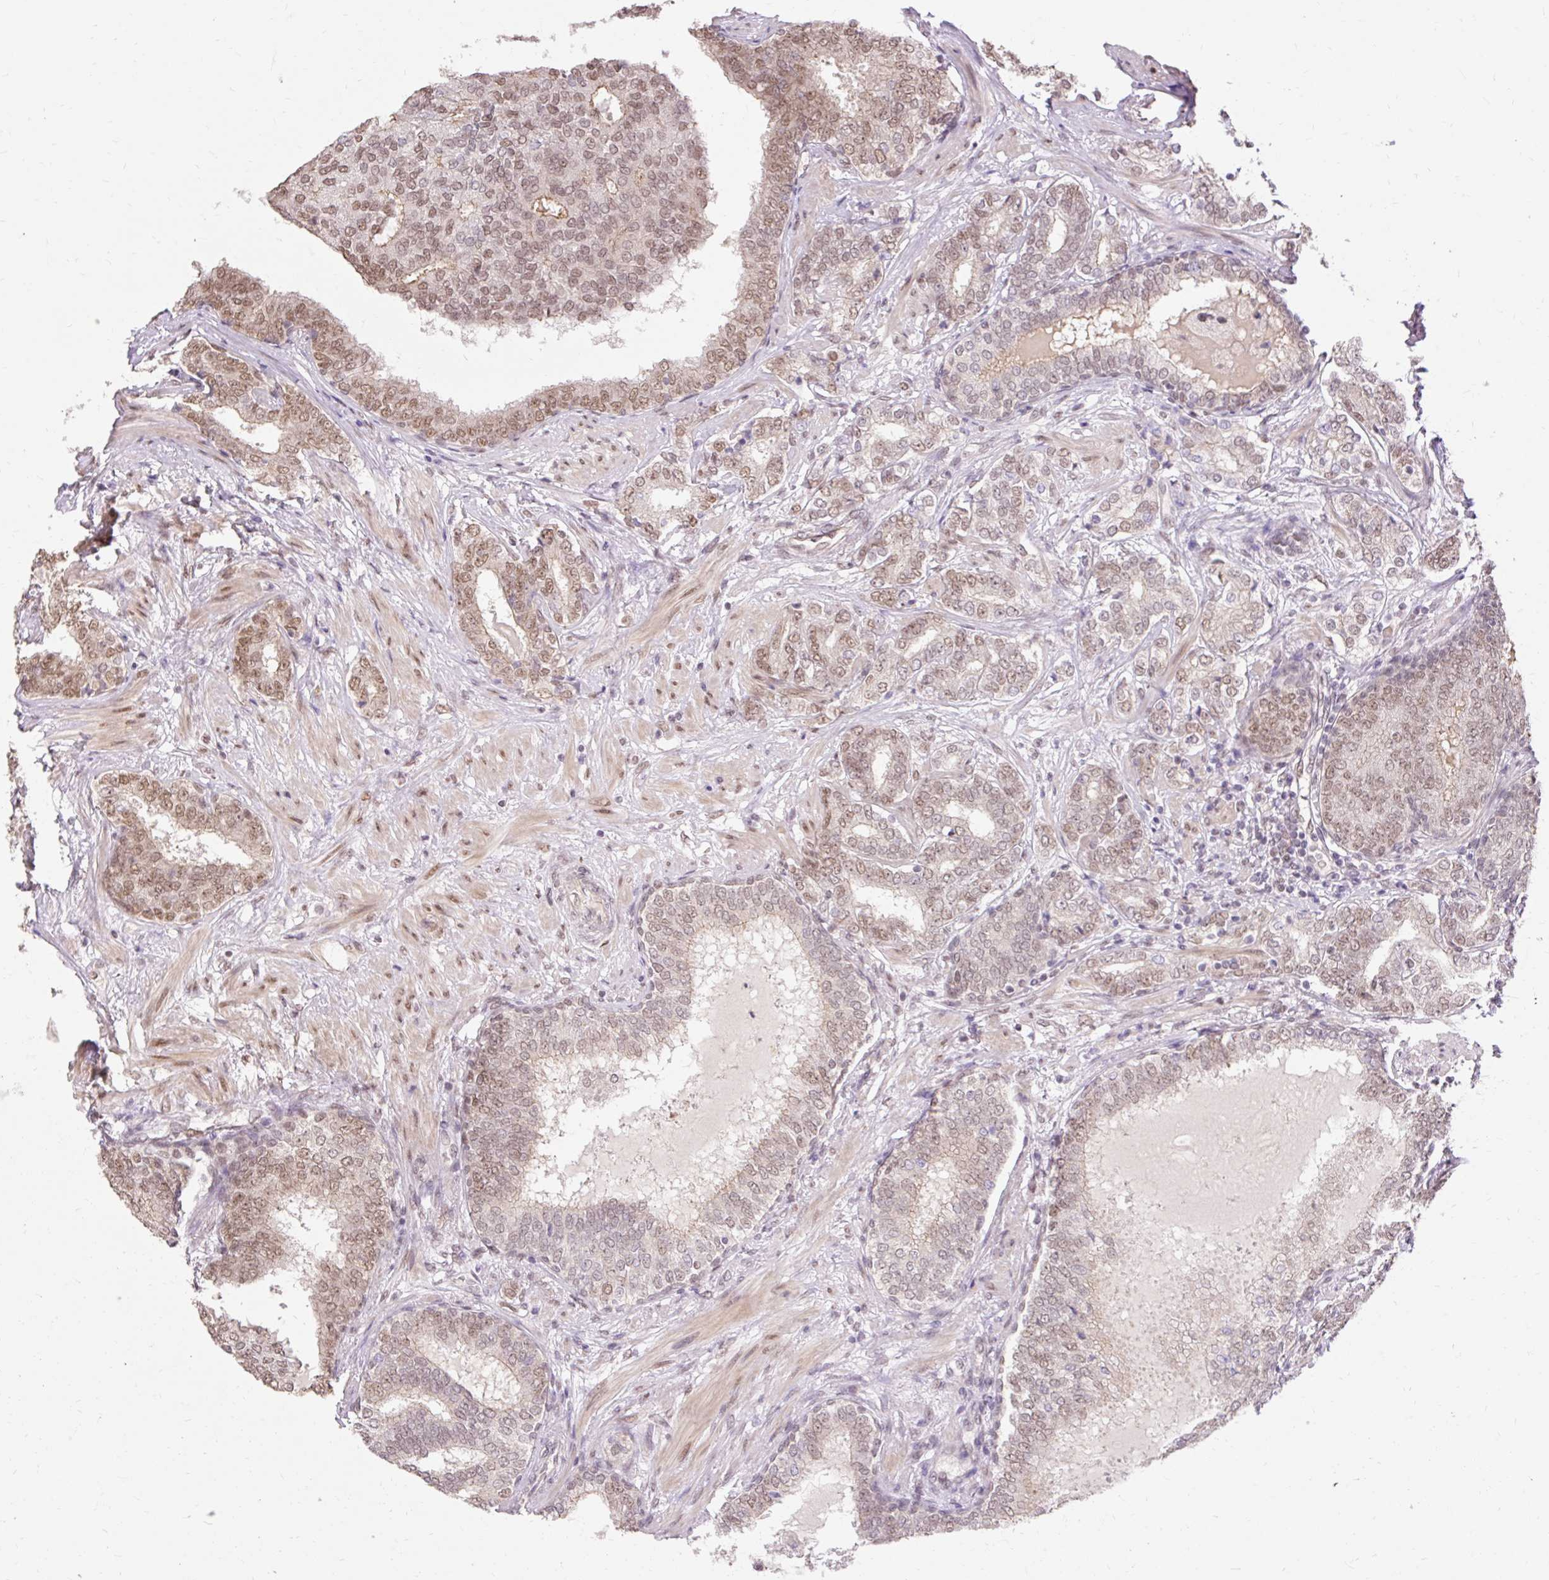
{"staining": {"intensity": "moderate", "quantity": ">75%", "location": "nuclear"}, "tissue": "prostate cancer", "cell_type": "Tumor cells", "image_type": "cancer", "snomed": [{"axis": "morphology", "description": "Adenocarcinoma, High grade"}, {"axis": "topography", "description": "Prostate"}], "caption": "Immunohistochemical staining of human prostate cancer (high-grade adenocarcinoma) exhibits medium levels of moderate nuclear expression in about >75% of tumor cells.", "gene": "NPIPB12", "patient": {"sex": "male", "age": 72}}